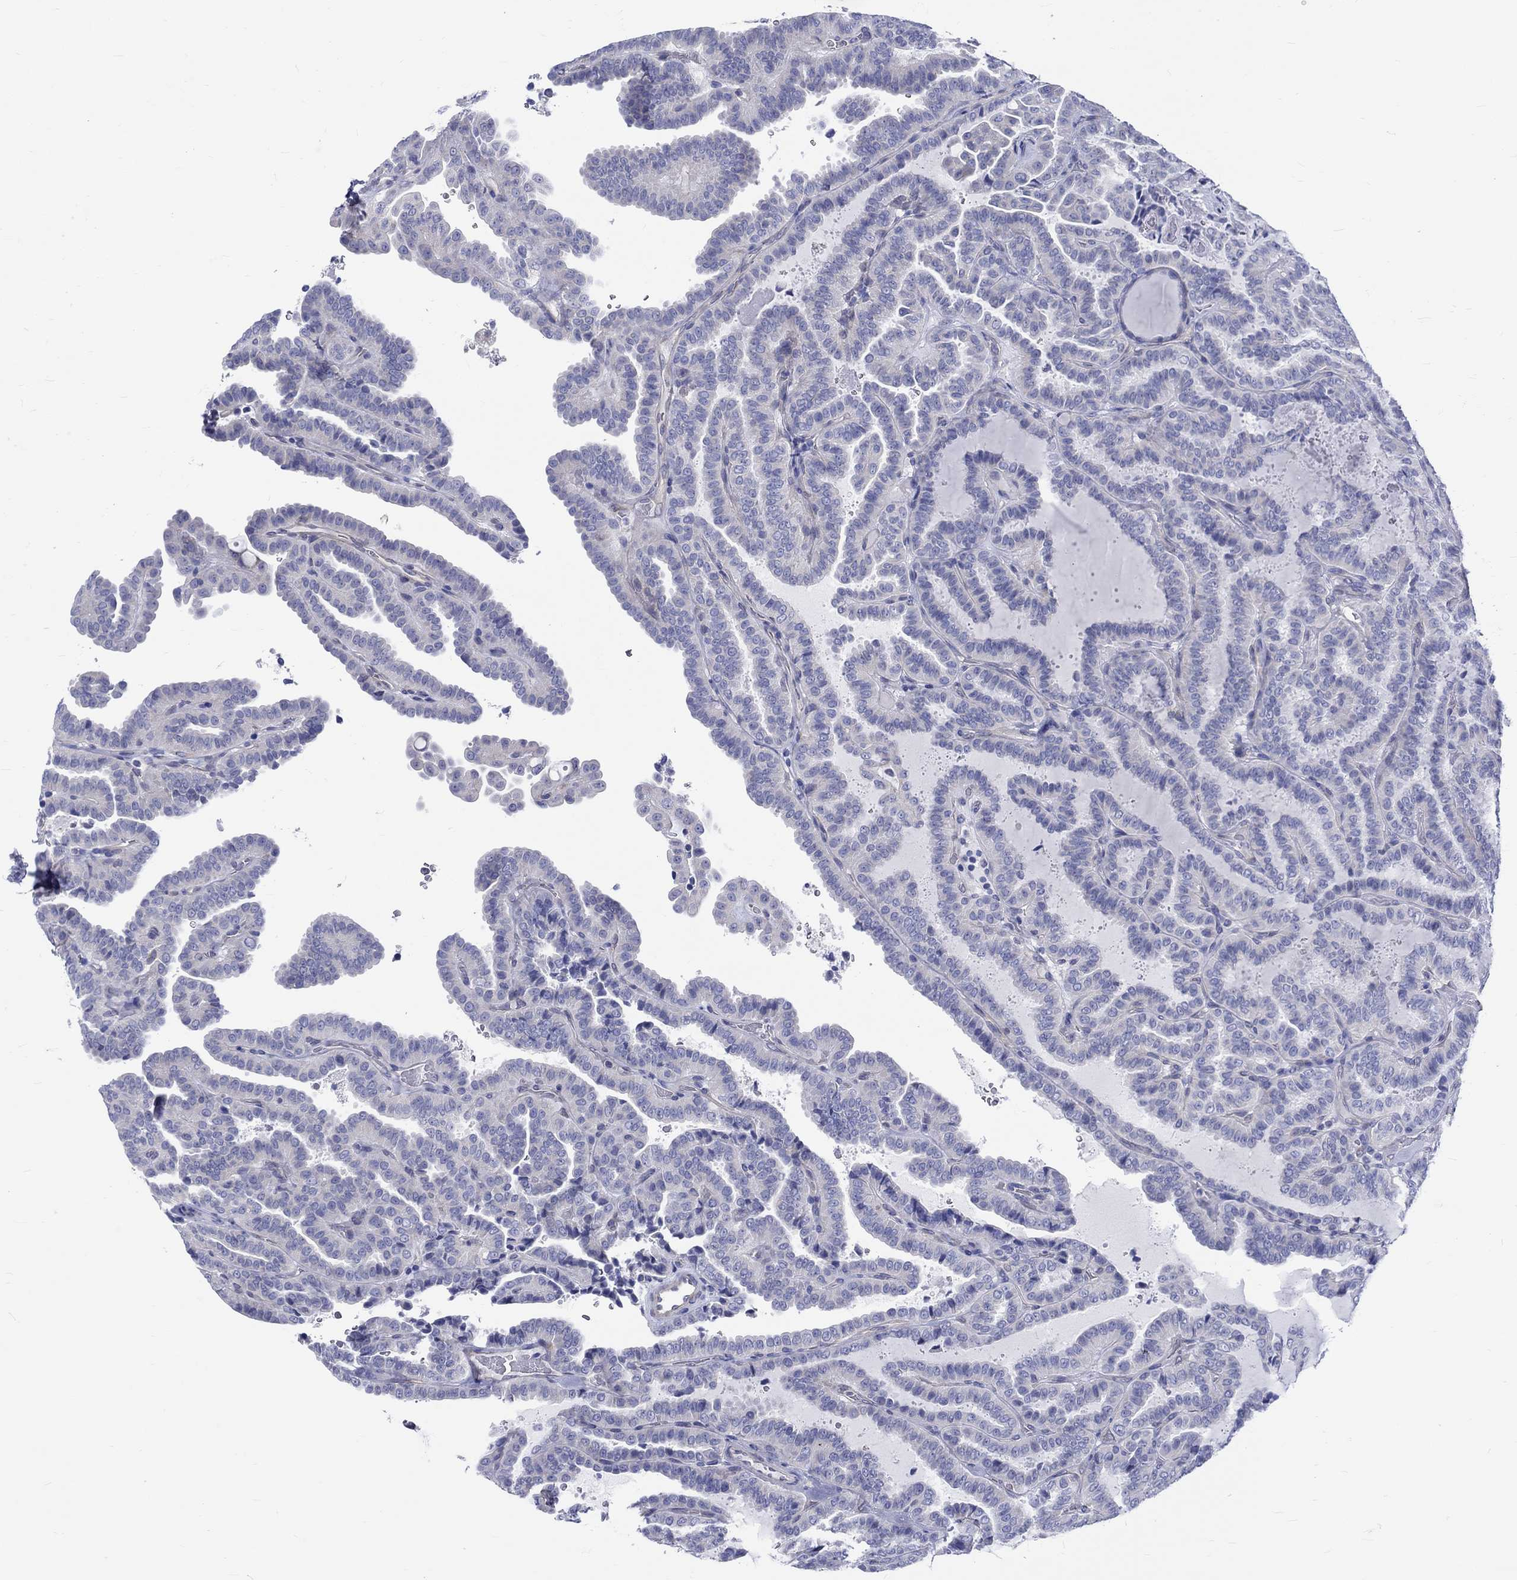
{"staining": {"intensity": "negative", "quantity": "none", "location": "none"}, "tissue": "thyroid cancer", "cell_type": "Tumor cells", "image_type": "cancer", "snomed": [{"axis": "morphology", "description": "Papillary adenocarcinoma, NOS"}, {"axis": "topography", "description": "Thyroid gland"}], "caption": "IHC of human thyroid papillary adenocarcinoma demonstrates no expression in tumor cells.", "gene": "SH2D7", "patient": {"sex": "female", "age": 39}}